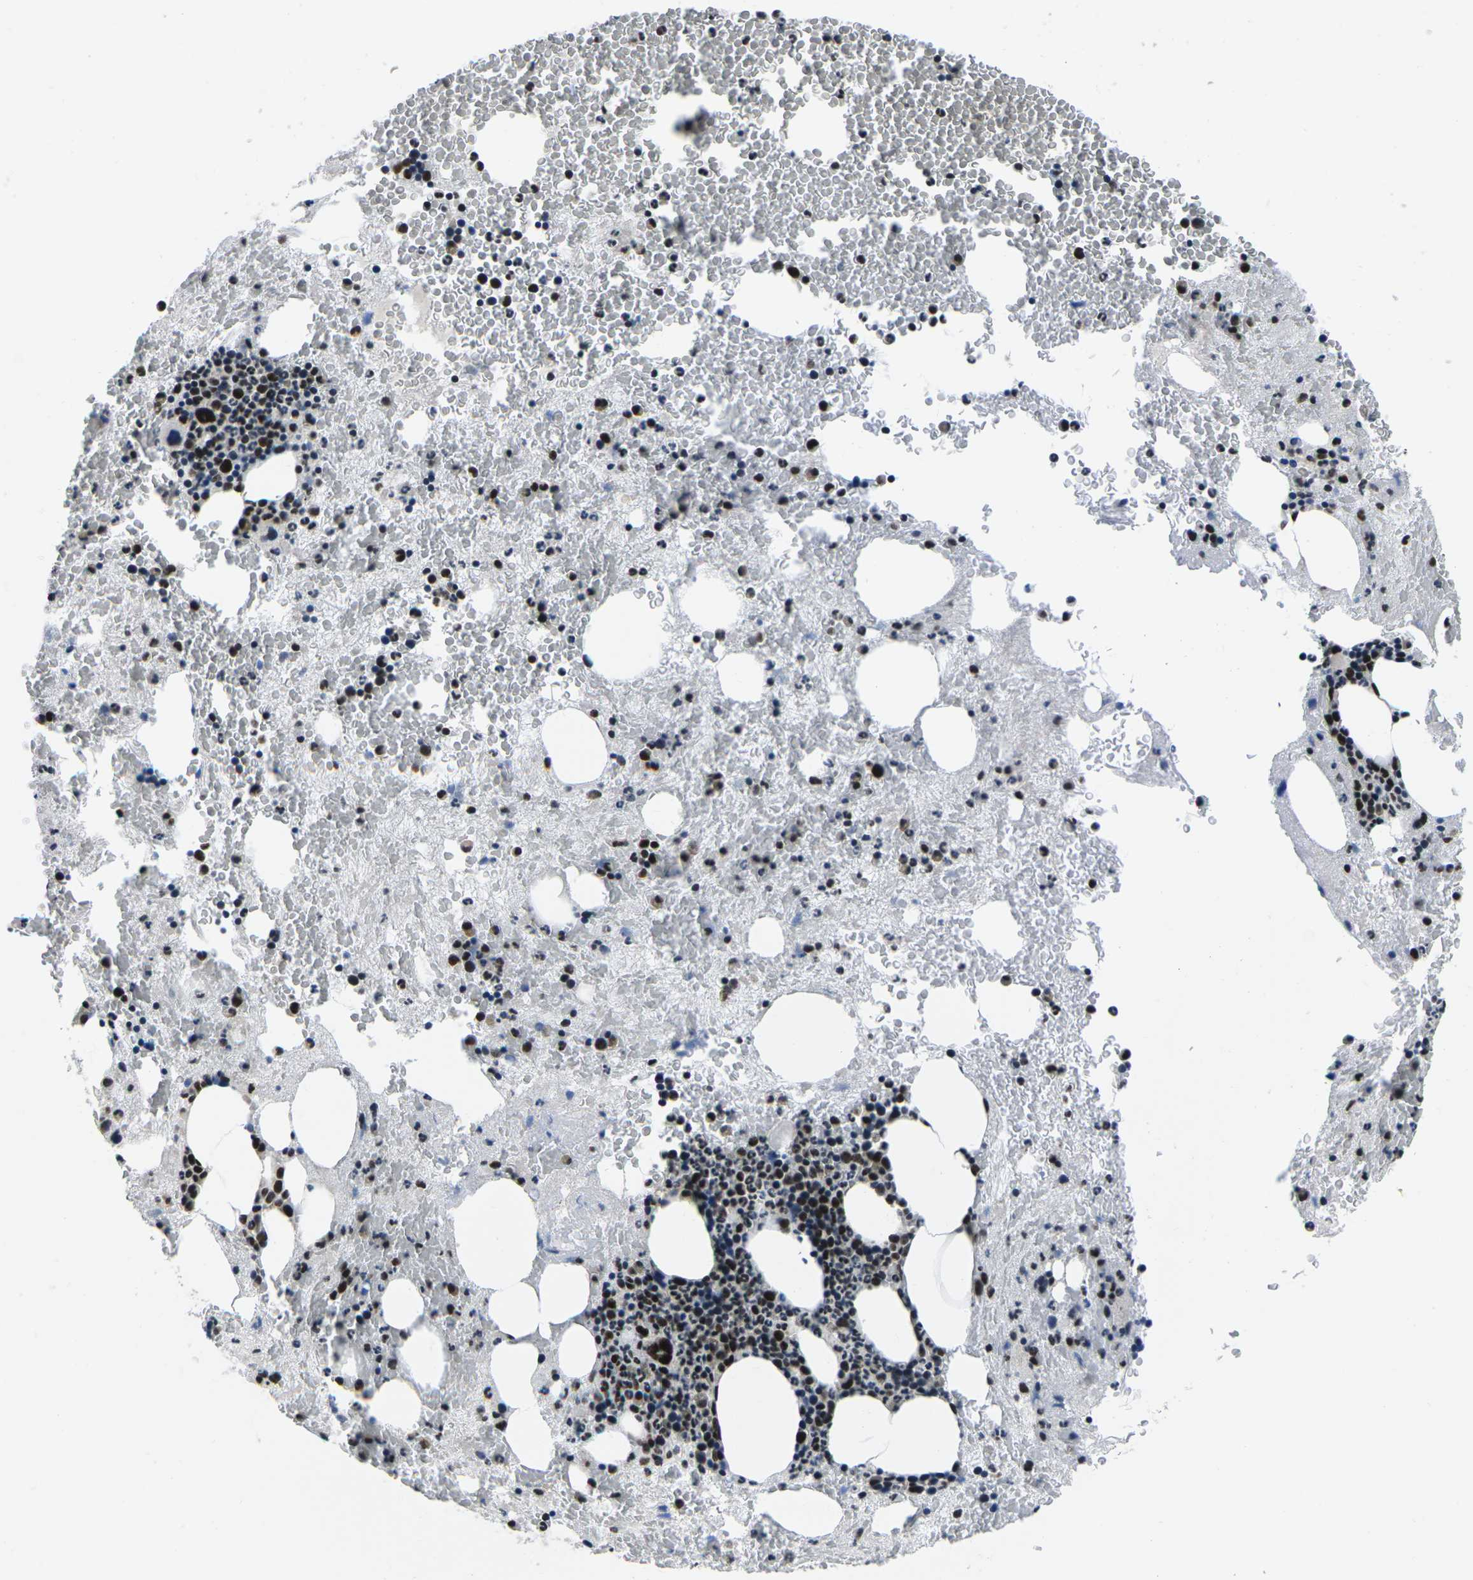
{"staining": {"intensity": "strong", "quantity": ">75%", "location": "nuclear"}, "tissue": "bone marrow", "cell_type": "Hematopoietic cells", "image_type": "normal", "snomed": [{"axis": "morphology", "description": "Normal tissue, NOS"}, {"axis": "morphology", "description": "Inflammation, NOS"}, {"axis": "topography", "description": "Bone marrow"}], "caption": "An image showing strong nuclear positivity in approximately >75% of hematopoietic cells in normal bone marrow, as visualized by brown immunohistochemical staining.", "gene": "CDC73", "patient": {"sex": "male", "age": 63}}